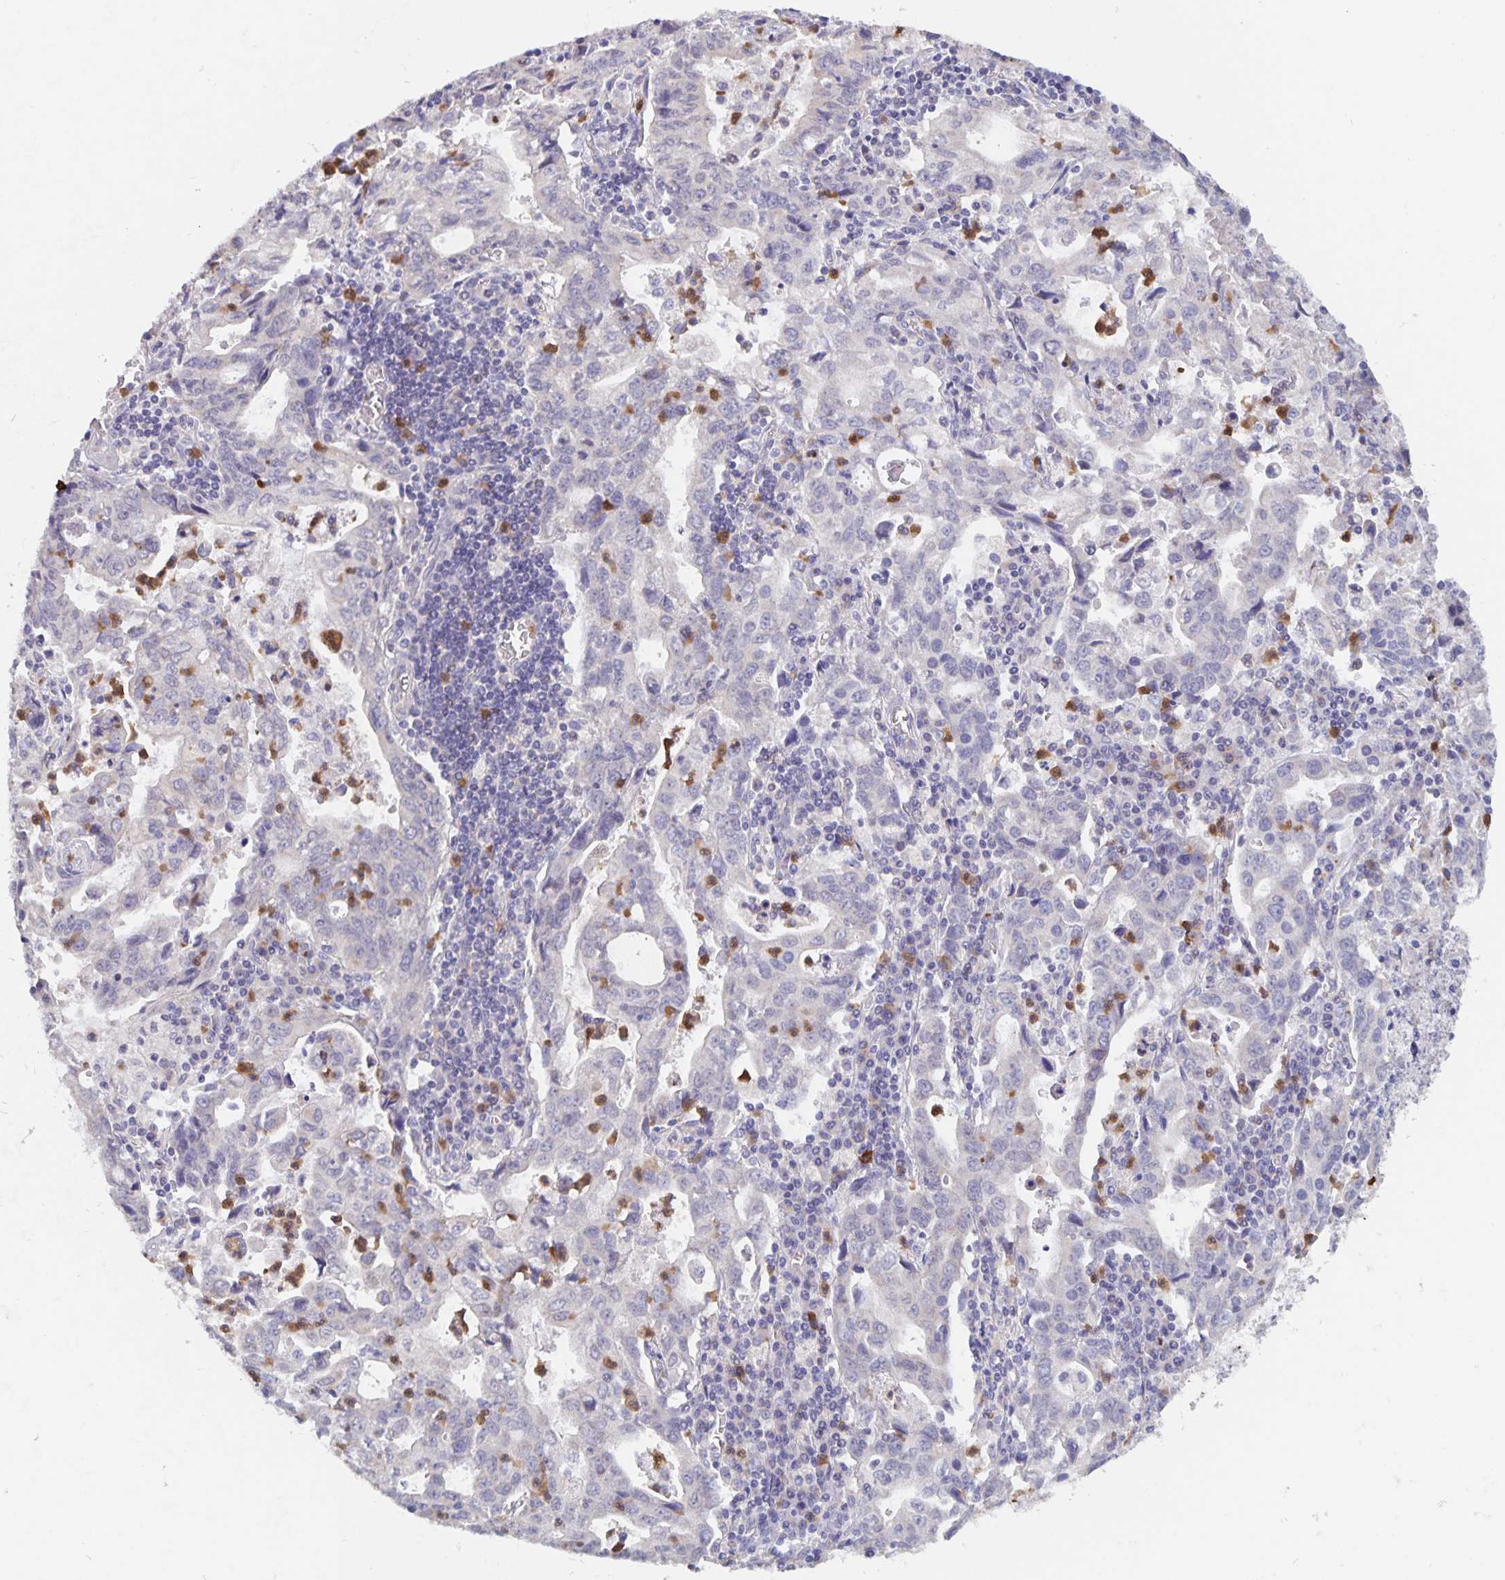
{"staining": {"intensity": "negative", "quantity": "none", "location": "none"}, "tissue": "stomach cancer", "cell_type": "Tumor cells", "image_type": "cancer", "snomed": [{"axis": "morphology", "description": "Adenocarcinoma, NOS"}, {"axis": "topography", "description": "Stomach, upper"}], "caption": "A micrograph of human adenocarcinoma (stomach) is negative for staining in tumor cells. Nuclei are stained in blue.", "gene": "CDC42BPG", "patient": {"sex": "male", "age": 85}}